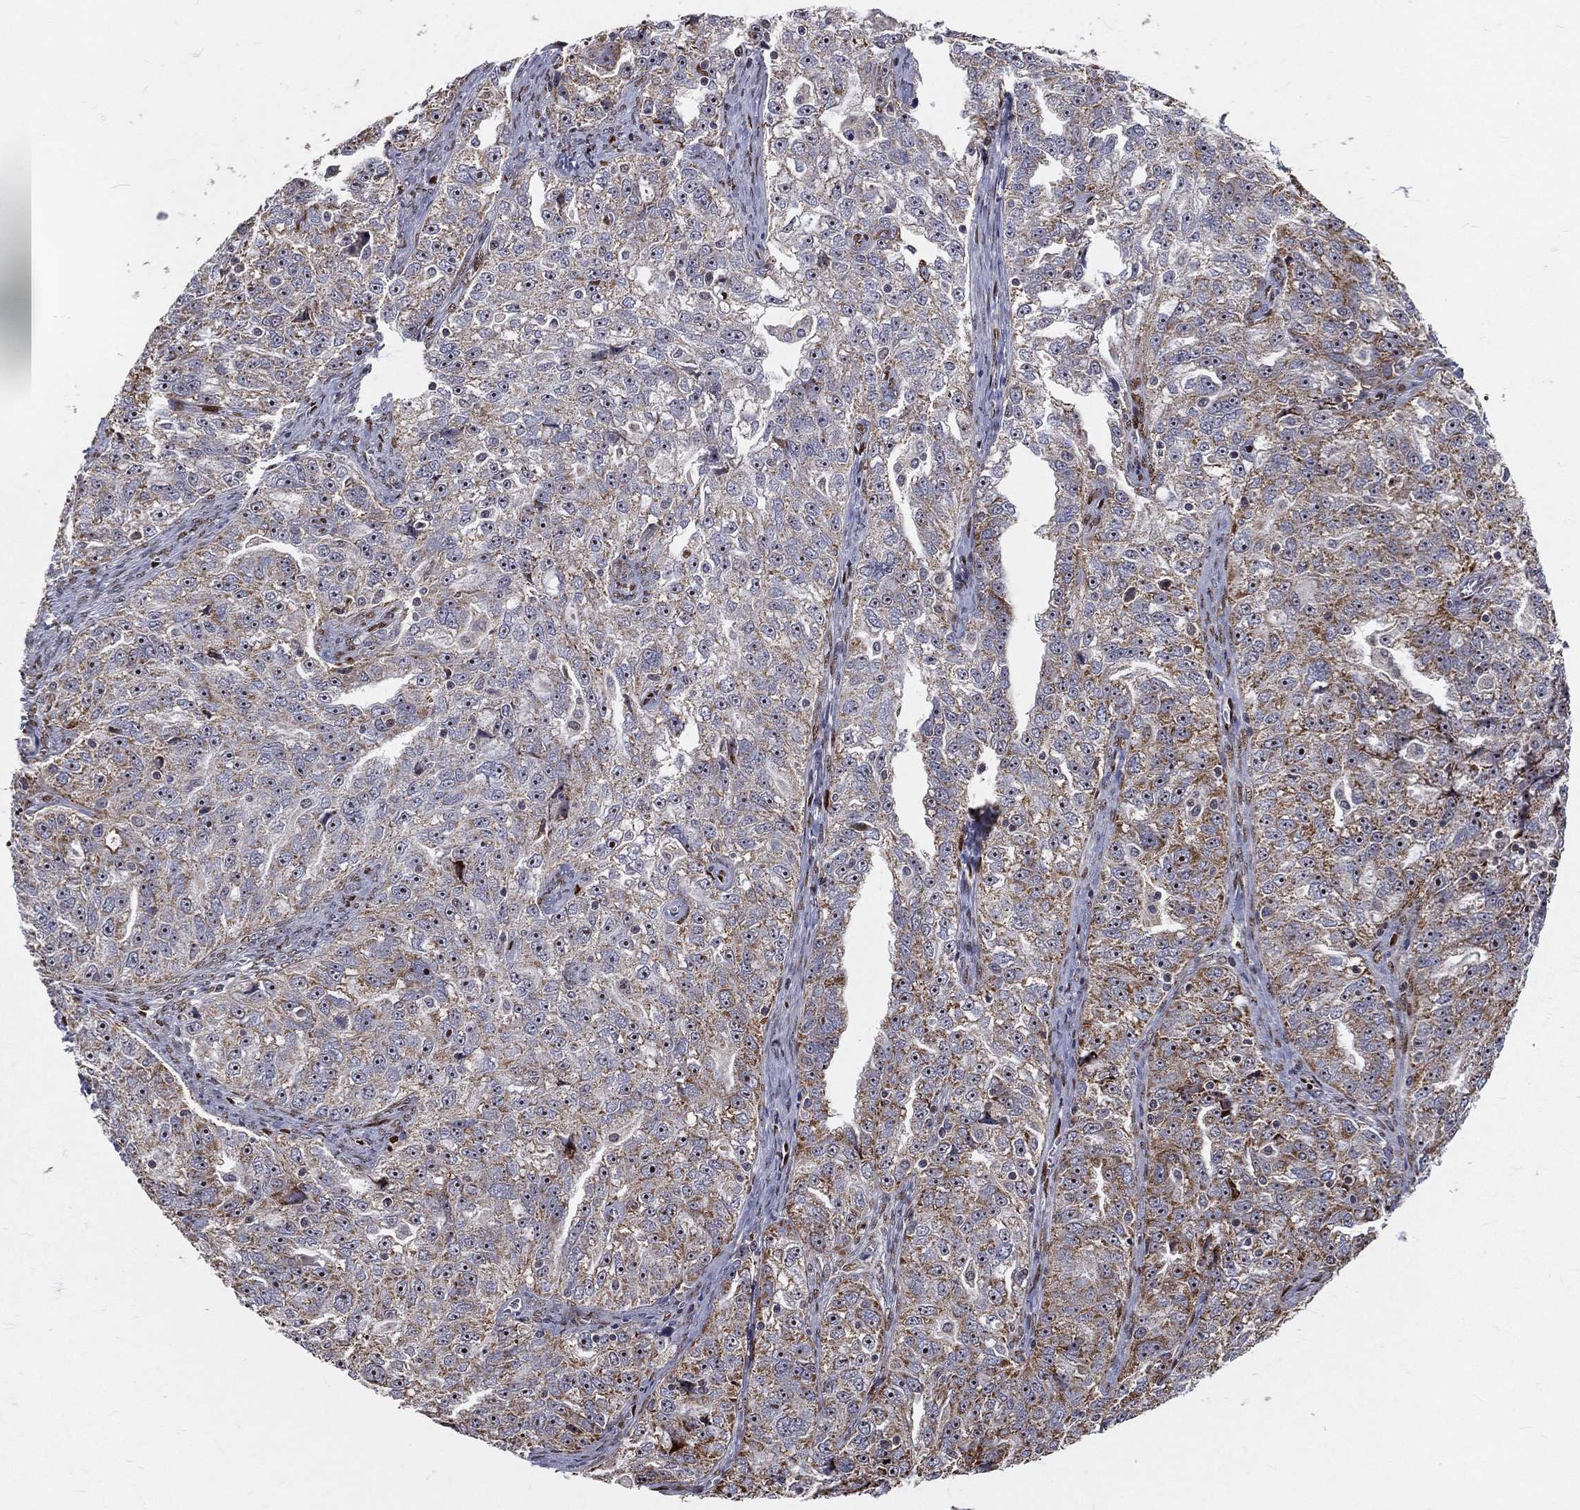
{"staining": {"intensity": "moderate", "quantity": "<25%", "location": "cytoplasmic/membranous"}, "tissue": "ovarian cancer", "cell_type": "Tumor cells", "image_type": "cancer", "snomed": [{"axis": "morphology", "description": "Cystadenocarcinoma, serous, NOS"}, {"axis": "topography", "description": "Ovary"}], "caption": "Tumor cells demonstrate low levels of moderate cytoplasmic/membranous expression in about <25% of cells in human serous cystadenocarcinoma (ovarian).", "gene": "ZEB1", "patient": {"sex": "female", "age": 51}}